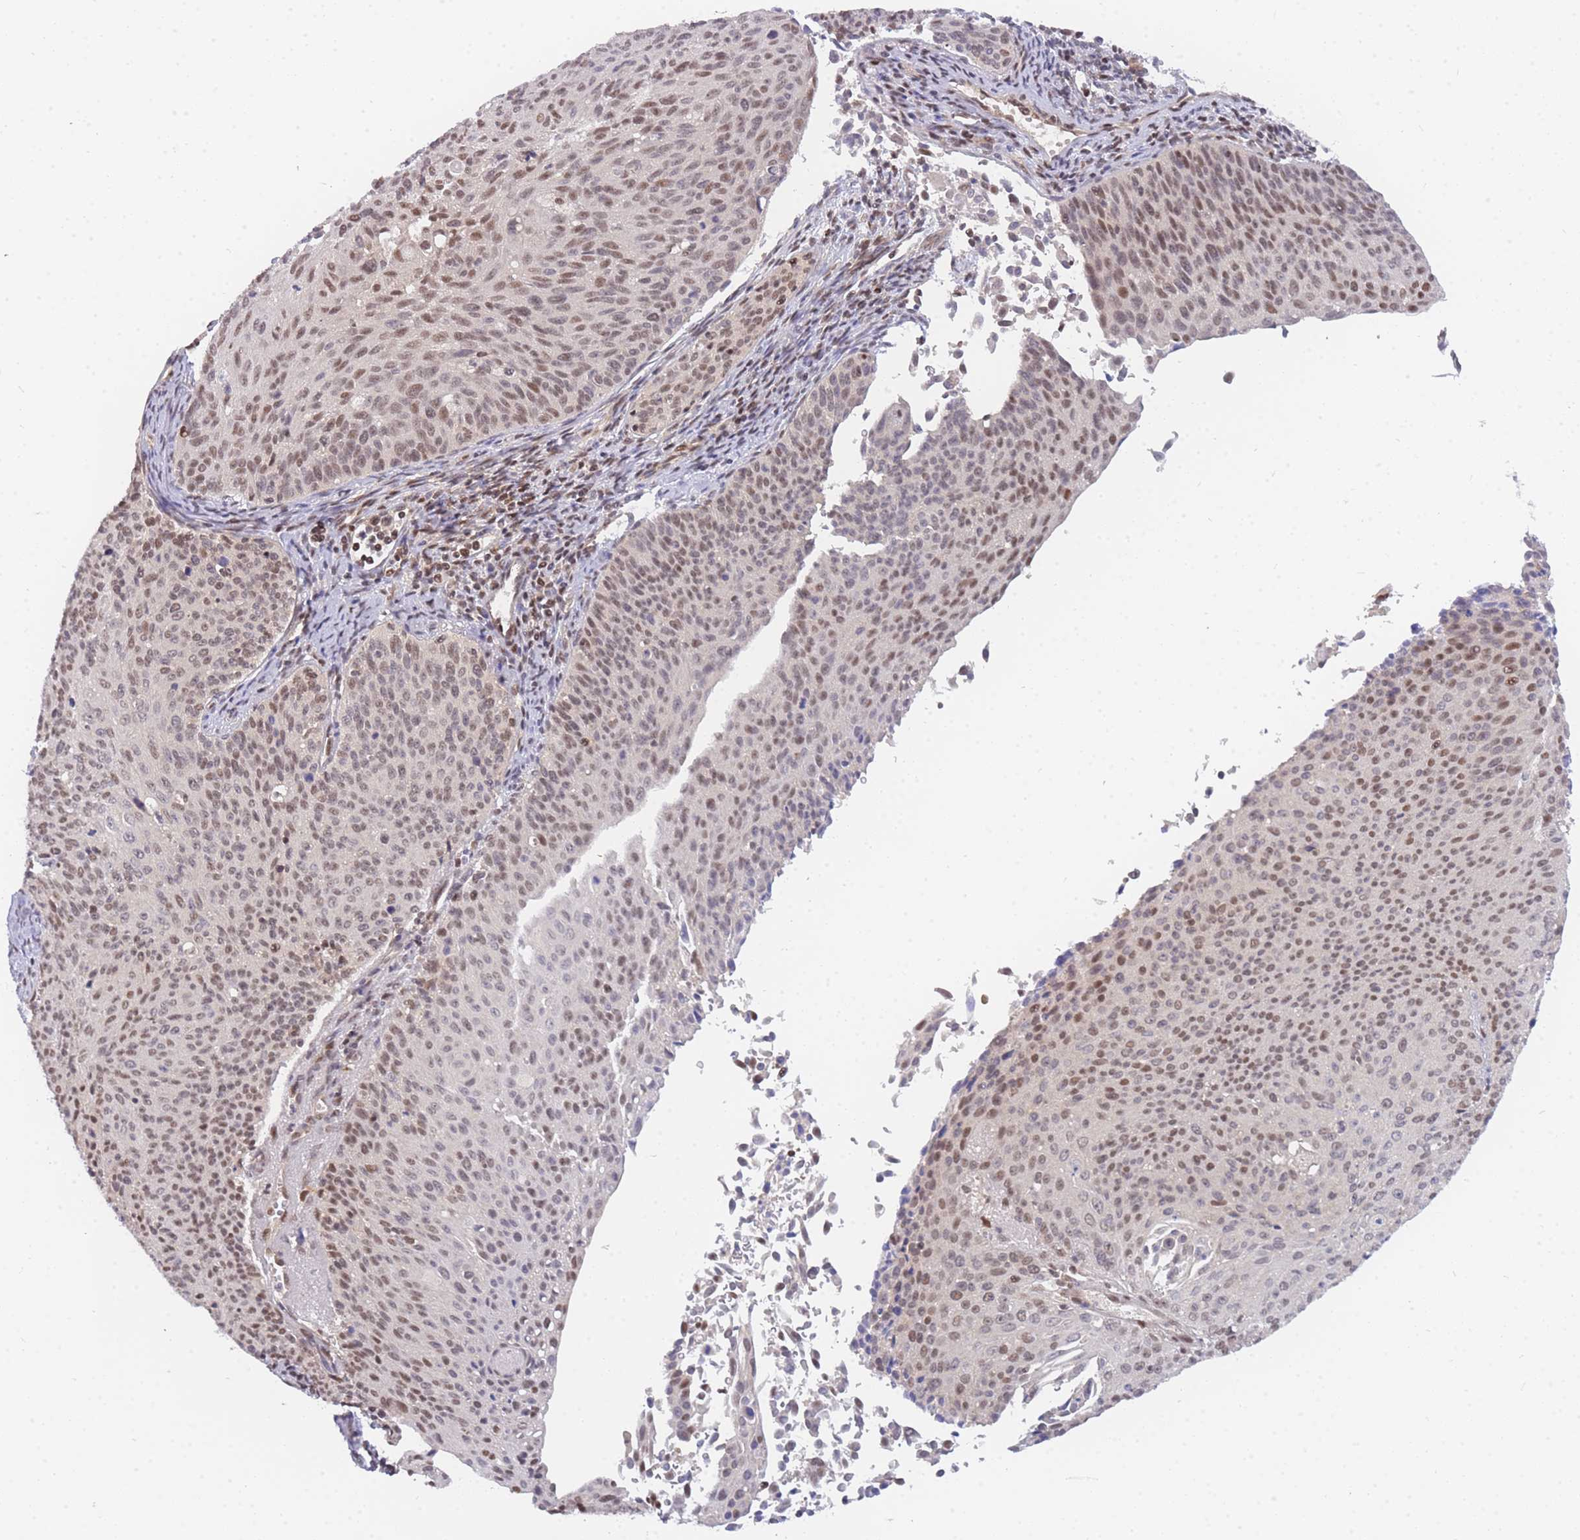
{"staining": {"intensity": "moderate", "quantity": ">75%", "location": "nuclear"}, "tissue": "cervical cancer", "cell_type": "Tumor cells", "image_type": "cancer", "snomed": [{"axis": "morphology", "description": "Squamous cell carcinoma, NOS"}, {"axis": "topography", "description": "Cervix"}], "caption": "This is a photomicrograph of IHC staining of cervical cancer (squamous cell carcinoma), which shows moderate positivity in the nuclear of tumor cells.", "gene": "KIAA1191", "patient": {"sex": "female", "age": 55}}